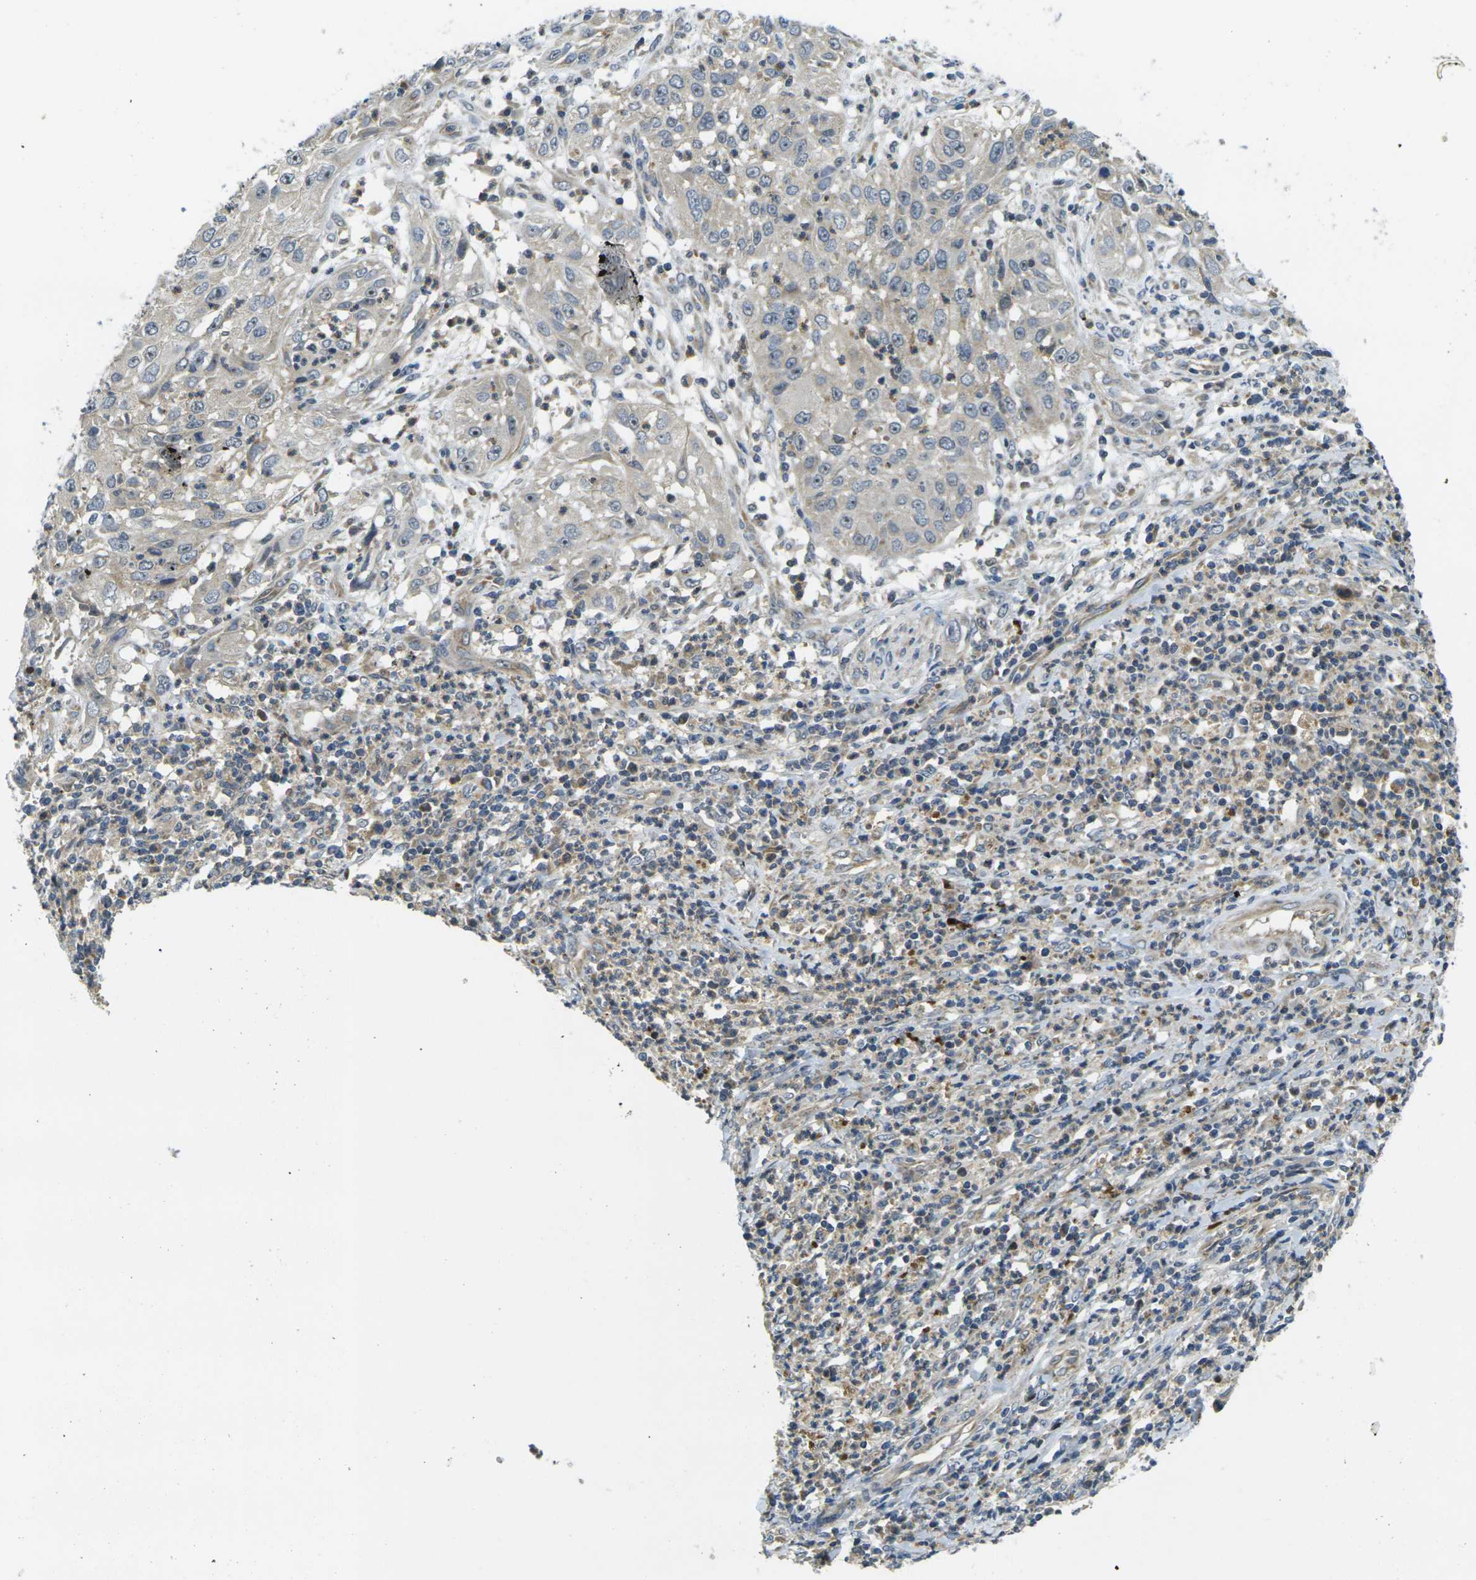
{"staining": {"intensity": "negative", "quantity": "none", "location": "none"}, "tissue": "cervical cancer", "cell_type": "Tumor cells", "image_type": "cancer", "snomed": [{"axis": "morphology", "description": "Squamous cell carcinoma, NOS"}, {"axis": "topography", "description": "Cervix"}], "caption": "Human cervical cancer (squamous cell carcinoma) stained for a protein using immunohistochemistry demonstrates no staining in tumor cells.", "gene": "MINAR2", "patient": {"sex": "female", "age": 32}}